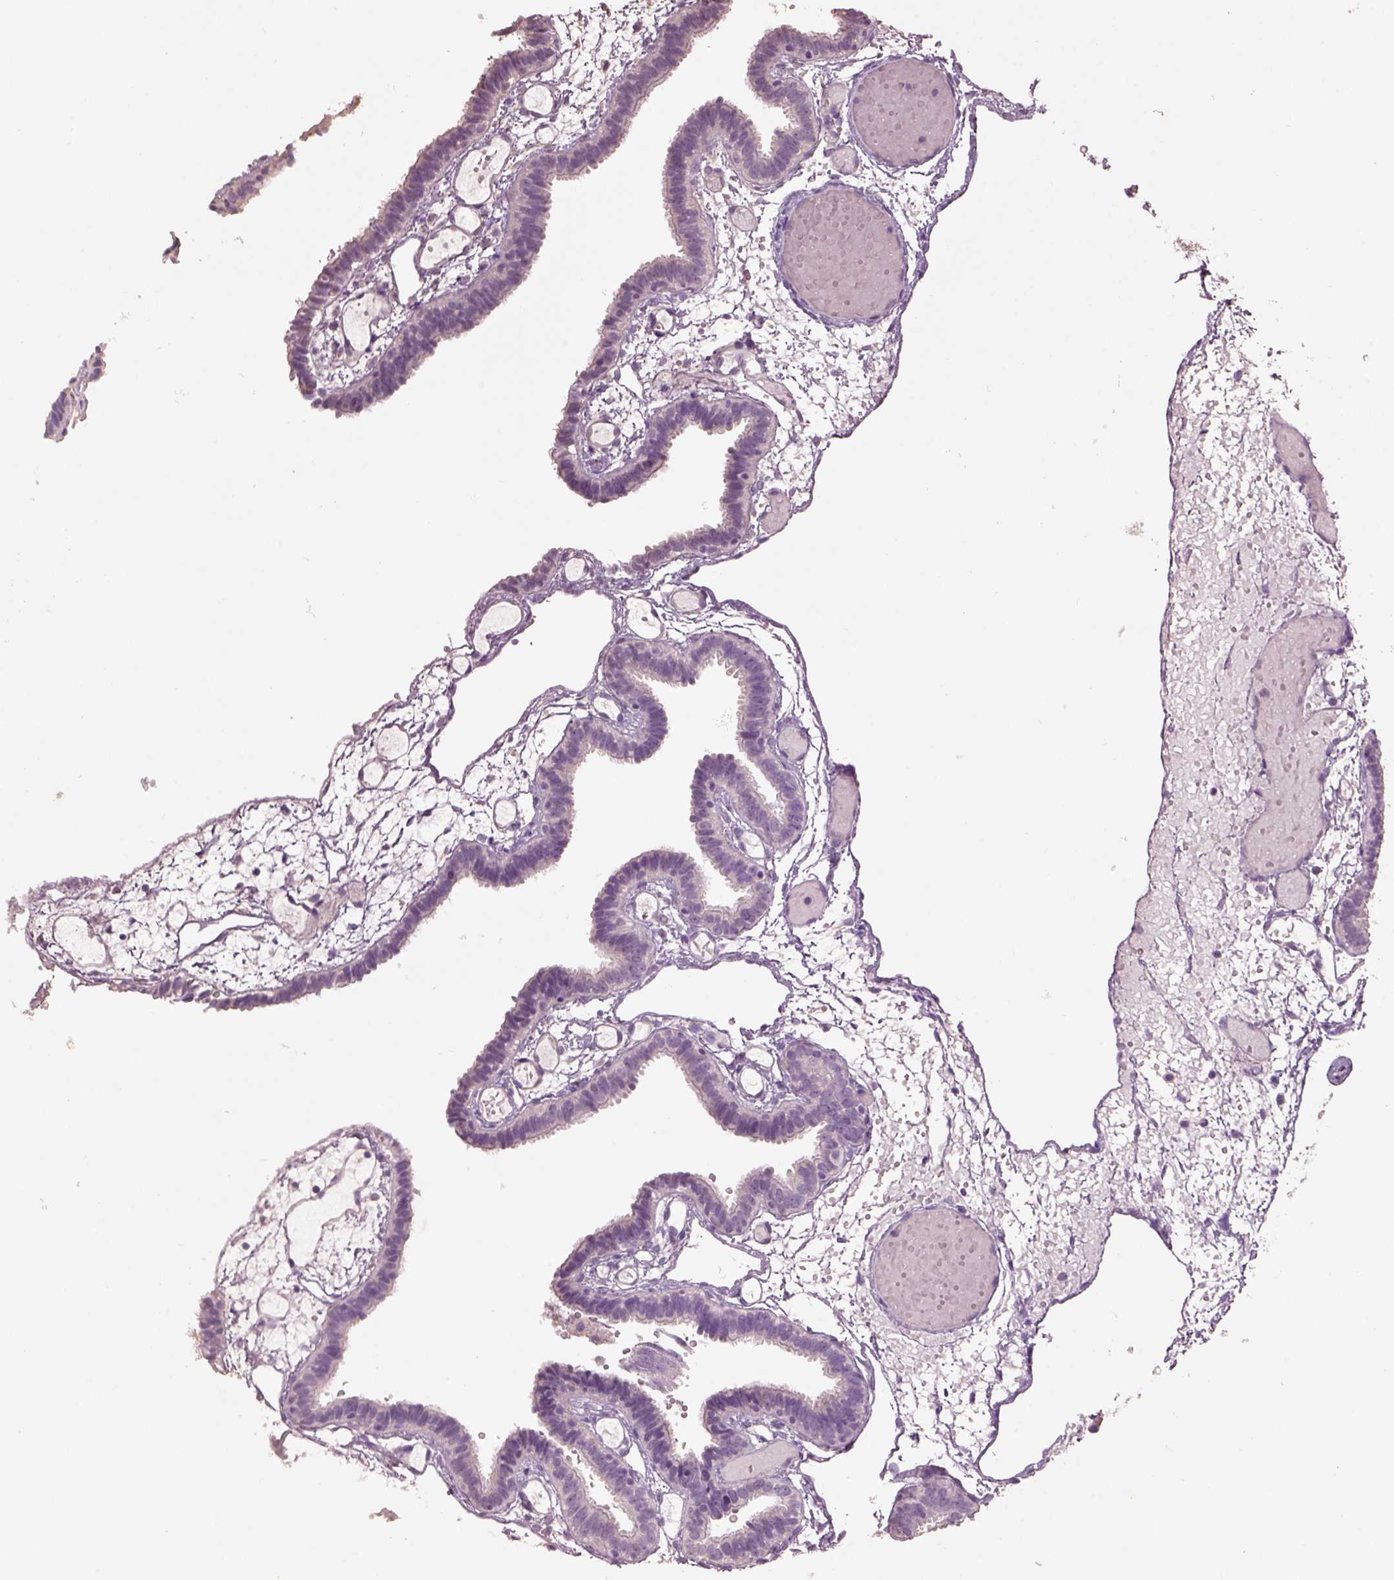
{"staining": {"intensity": "negative", "quantity": "none", "location": "none"}, "tissue": "fallopian tube", "cell_type": "Glandular cells", "image_type": "normal", "snomed": [{"axis": "morphology", "description": "Normal tissue, NOS"}, {"axis": "topography", "description": "Fallopian tube"}], "caption": "This photomicrograph is of normal fallopian tube stained with immunohistochemistry (IHC) to label a protein in brown with the nuclei are counter-stained blue. There is no positivity in glandular cells. (Stains: DAB immunohistochemistry (IHC) with hematoxylin counter stain, Microscopy: brightfield microscopy at high magnification).", "gene": "KCNIP3", "patient": {"sex": "female", "age": 37}}